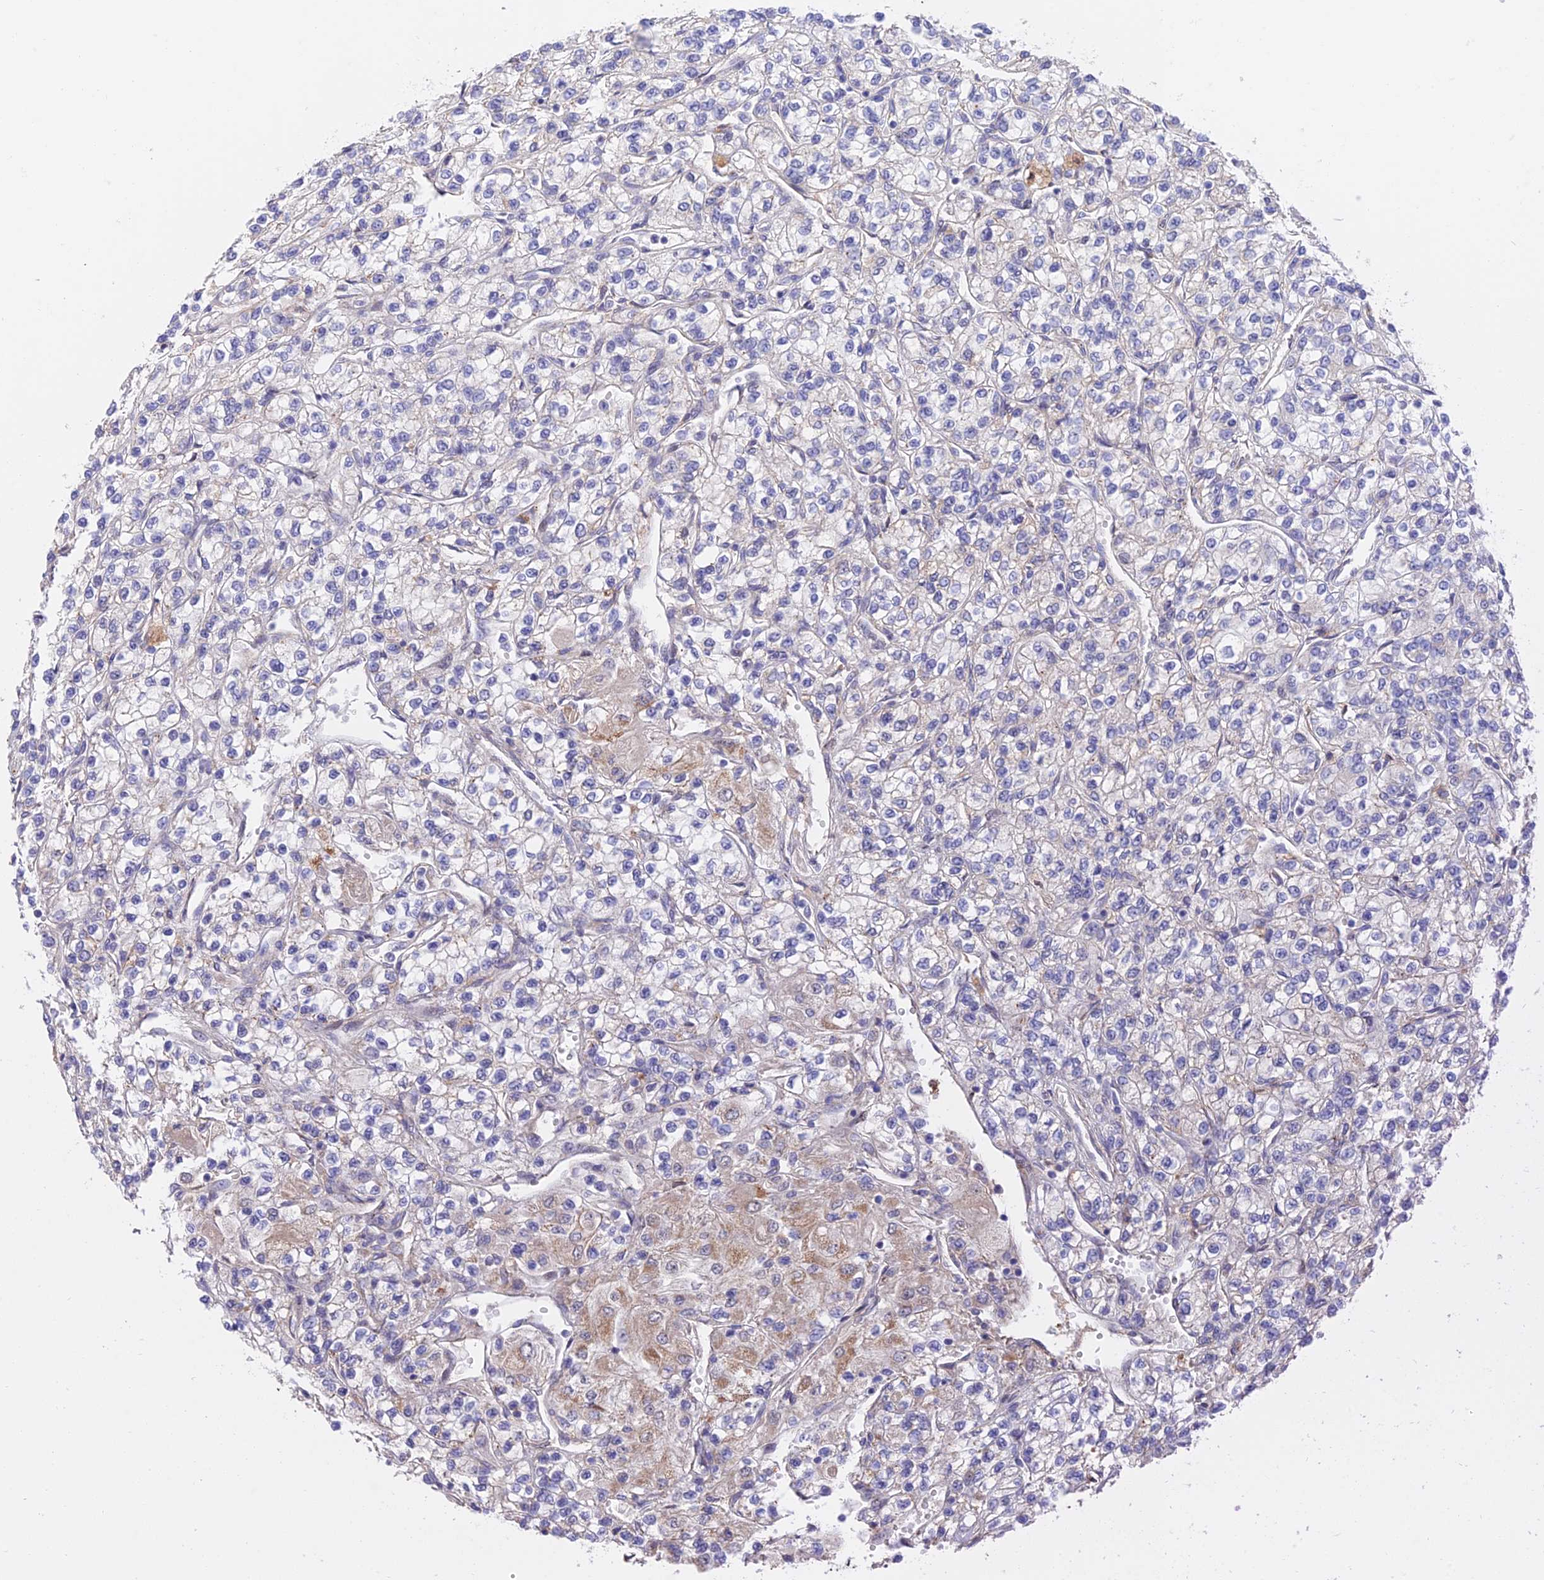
{"staining": {"intensity": "moderate", "quantity": "<25%", "location": "cytoplasmic/membranous"}, "tissue": "renal cancer", "cell_type": "Tumor cells", "image_type": "cancer", "snomed": [{"axis": "morphology", "description": "Adenocarcinoma, NOS"}, {"axis": "topography", "description": "Kidney"}], "caption": "The photomicrograph shows immunohistochemical staining of adenocarcinoma (renal). There is moderate cytoplasmic/membranous staining is present in about <25% of tumor cells.", "gene": "ZUP1", "patient": {"sex": "male", "age": 80}}